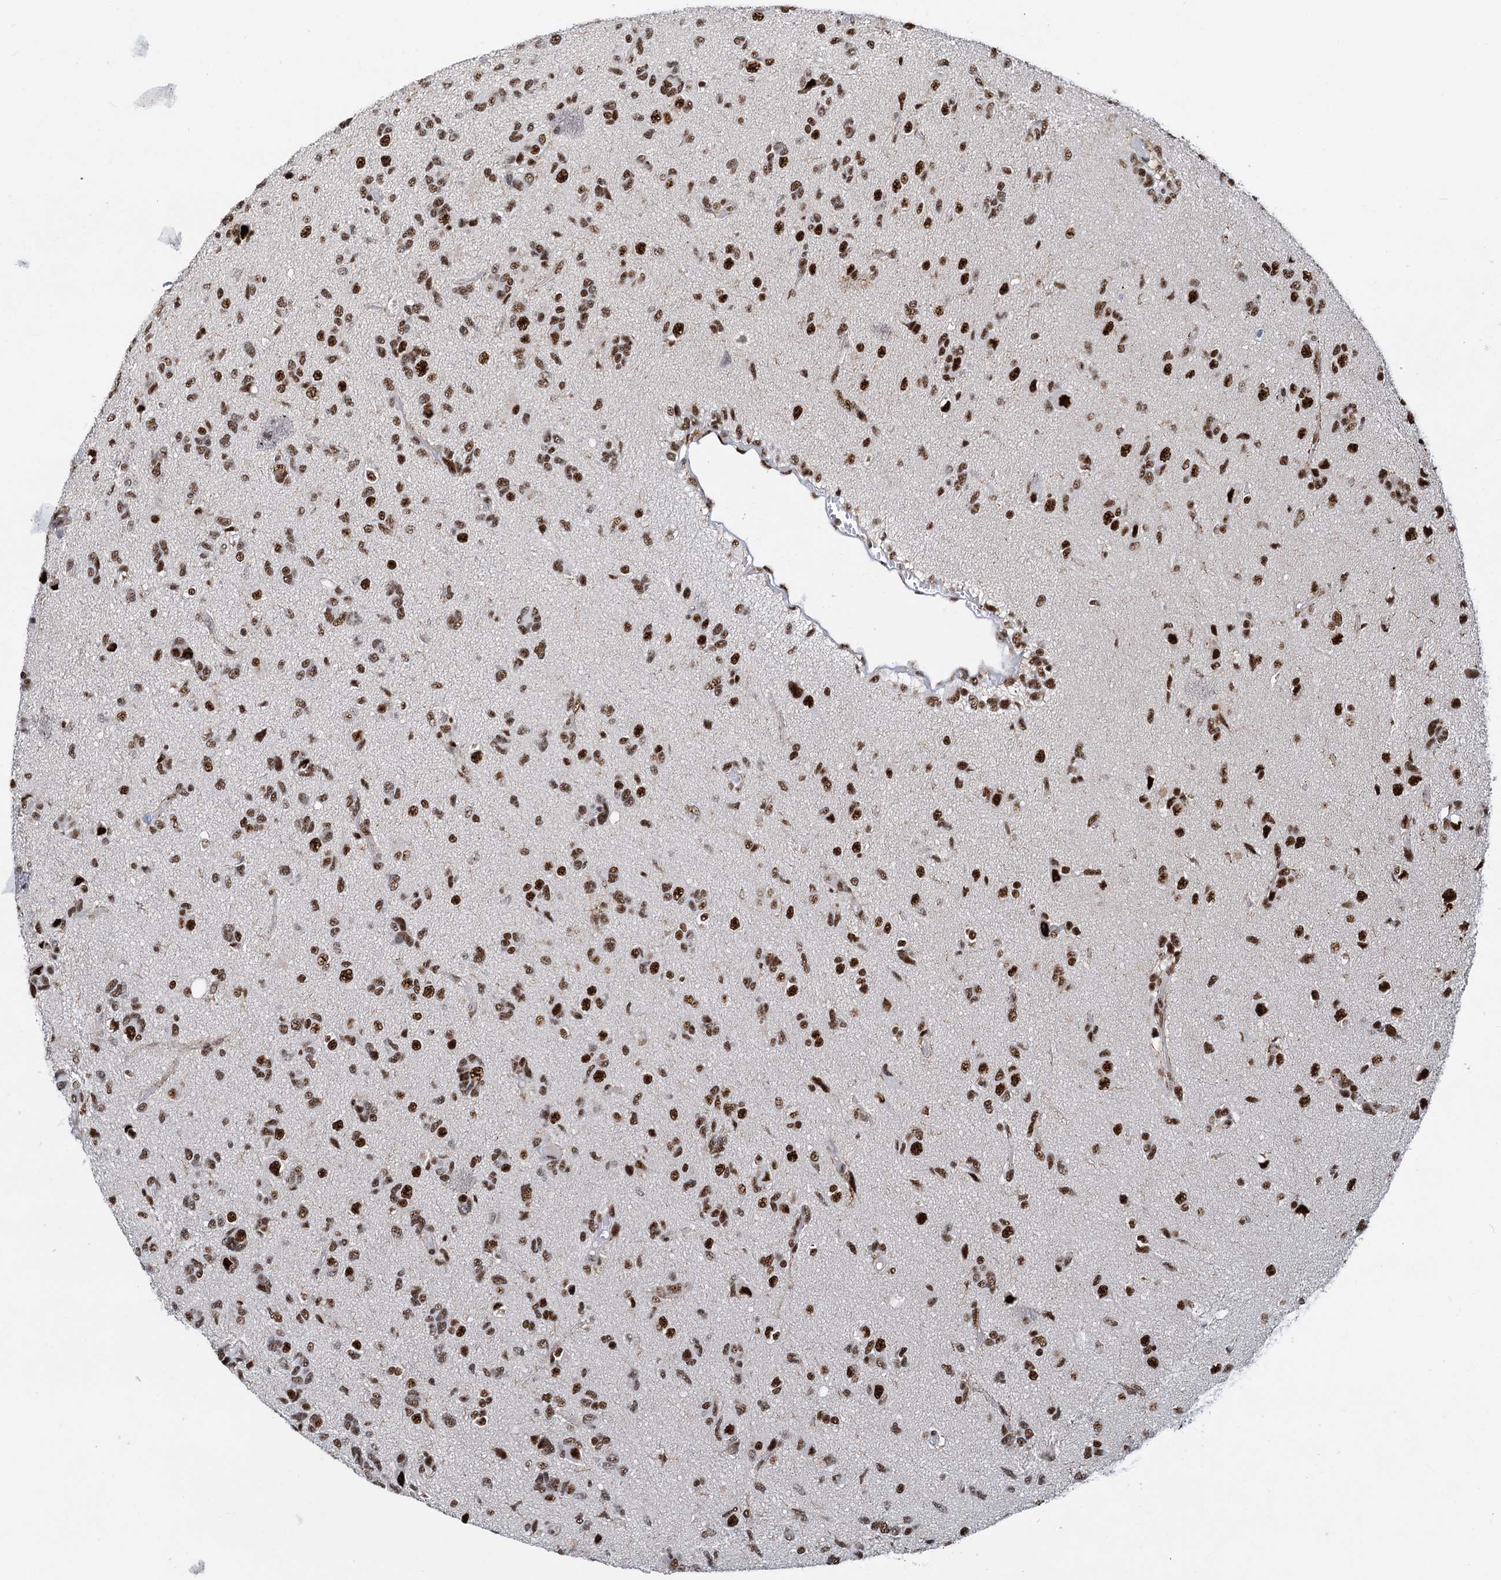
{"staining": {"intensity": "strong", "quantity": ">75%", "location": "nuclear"}, "tissue": "glioma", "cell_type": "Tumor cells", "image_type": "cancer", "snomed": [{"axis": "morphology", "description": "Glioma, malignant, High grade"}, {"axis": "topography", "description": "Brain"}], "caption": "Approximately >75% of tumor cells in glioma reveal strong nuclear protein staining as visualized by brown immunohistochemical staining.", "gene": "RBM26", "patient": {"sex": "female", "age": 59}}